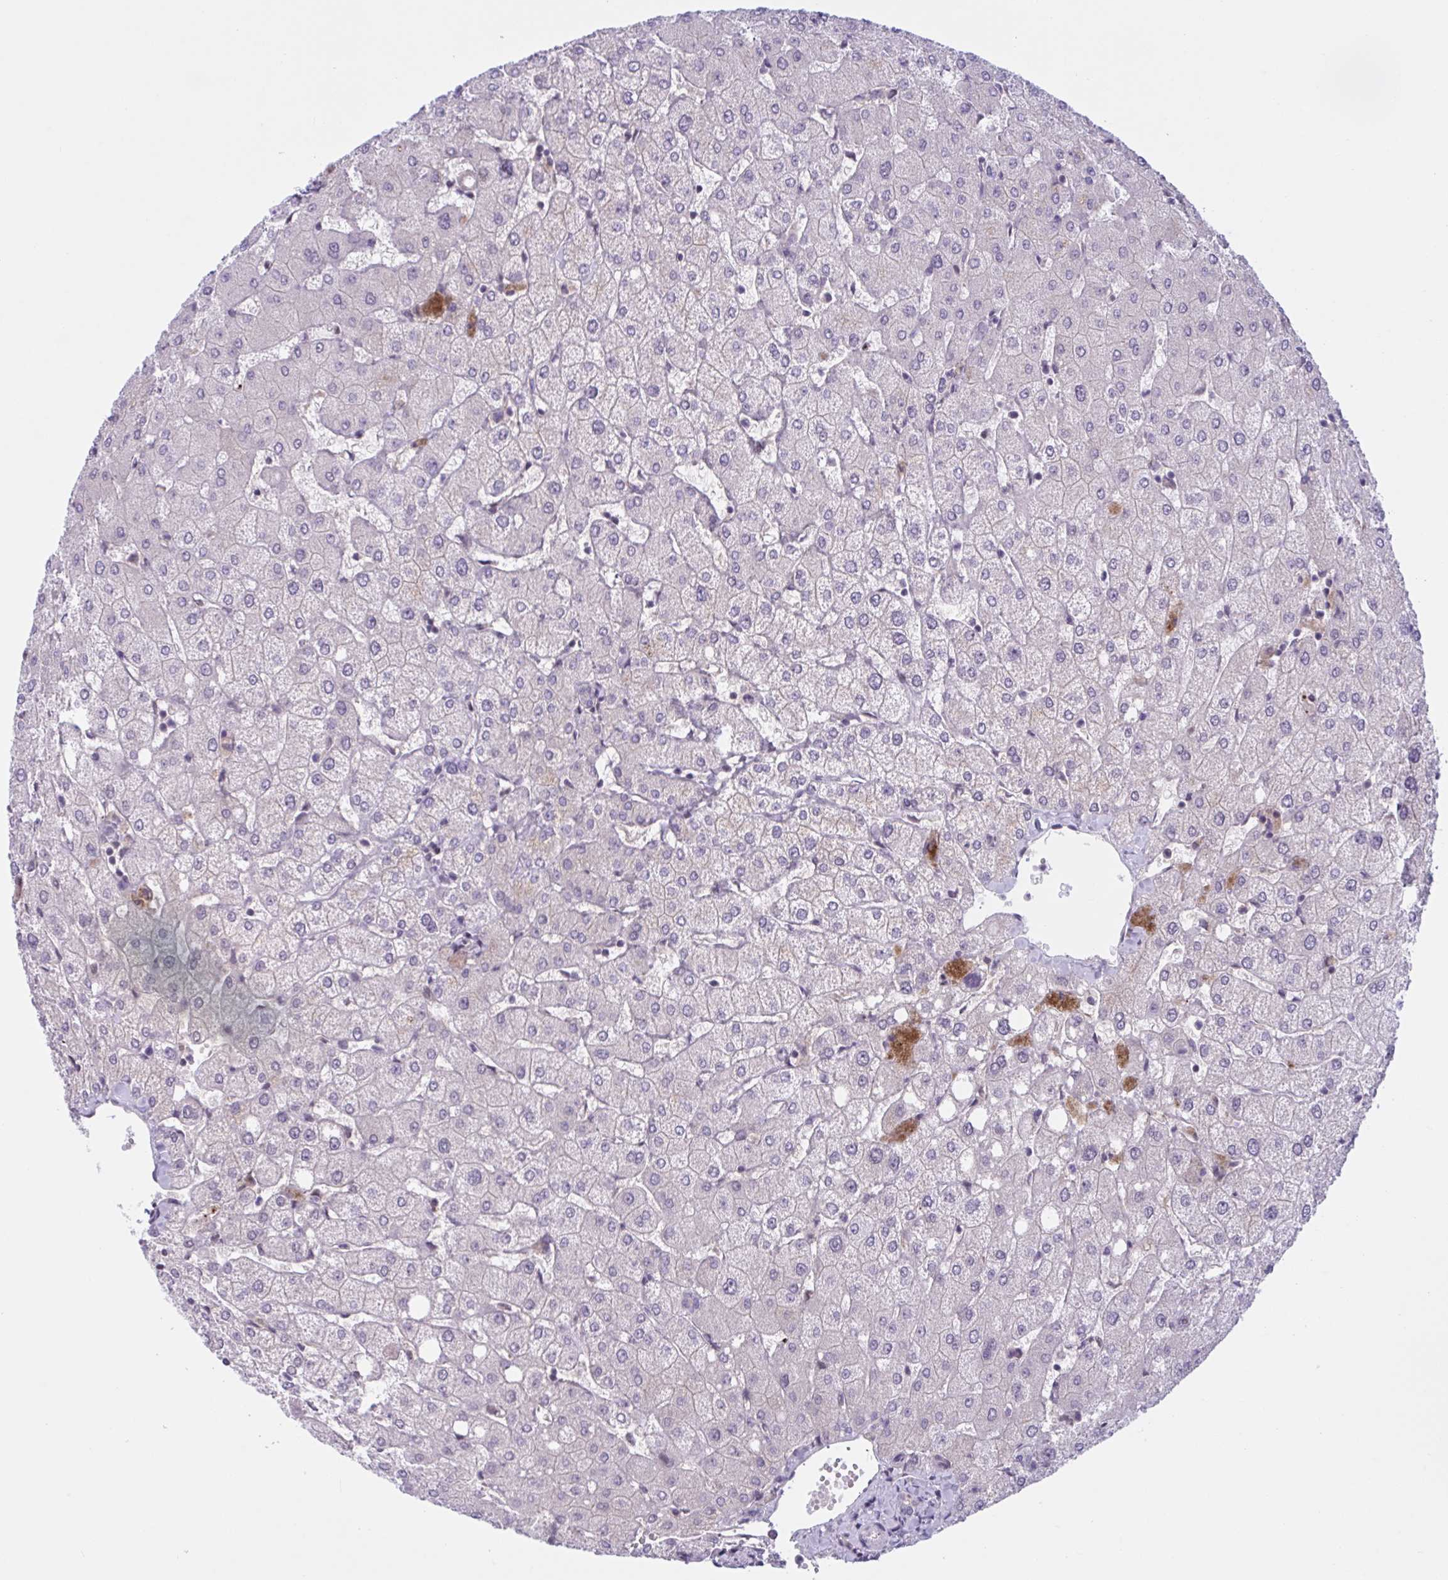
{"staining": {"intensity": "negative", "quantity": "none", "location": "none"}, "tissue": "liver", "cell_type": "Cholangiocytes", "image_type": "normal", "snomed": [{"axis": "morphology", "description": "Normal tissue, NOS"}, {"axis": "topography", "description": "Liver"}], "caption": "High power microscopy image of an IHC micrograph of unremarkable liver, revealing no significant staining in cholangiocytes. (Brightfield microscopy of DAB immunohistochemistry at high magnification).", "gene": "TTC7B", "patient": {"sex": "female", "age": 54}}